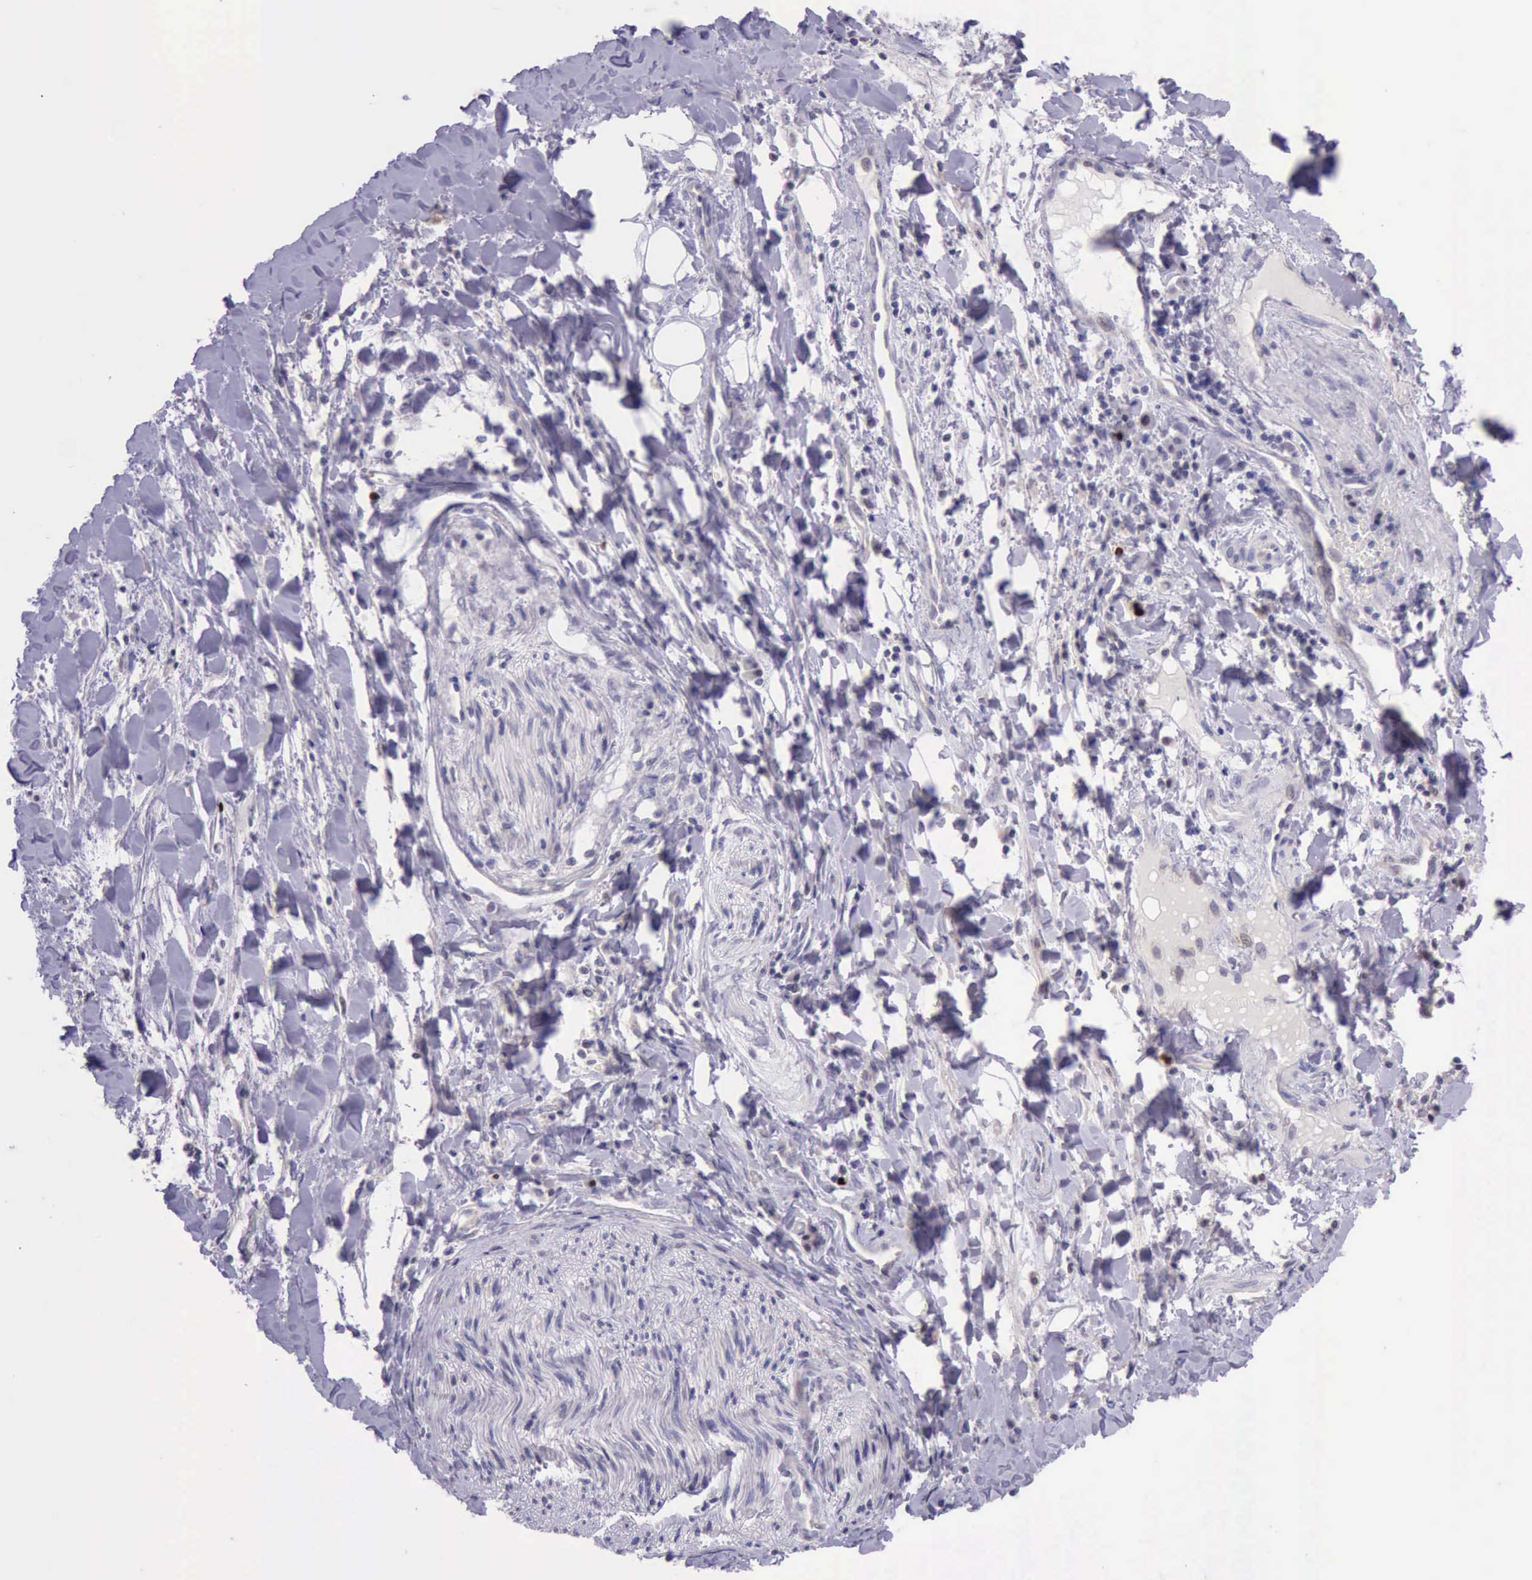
{"staining": {"intensity": "strong", "quantity": "<25%", "location": "nuclear"}, "tissue": "liver cancer", "cell_type": "Tumor cells", "image_type": "cancer", "snomed": [{"axis": "morphology", "description": "Cholangiocarcinoma"}, {"axis": "topography", "description": "Liver"}], "caption": "Immunohistochemistry of liver cholangiocarcinoma demonstrates medium levels of strong nuclear staining in about <25% of tumor cells. Immunohistochemistry stains the protein in brown and the nuclei are stained blue.", "gene": "PARP1", "patient": {"sex": "male", "age": 57}}